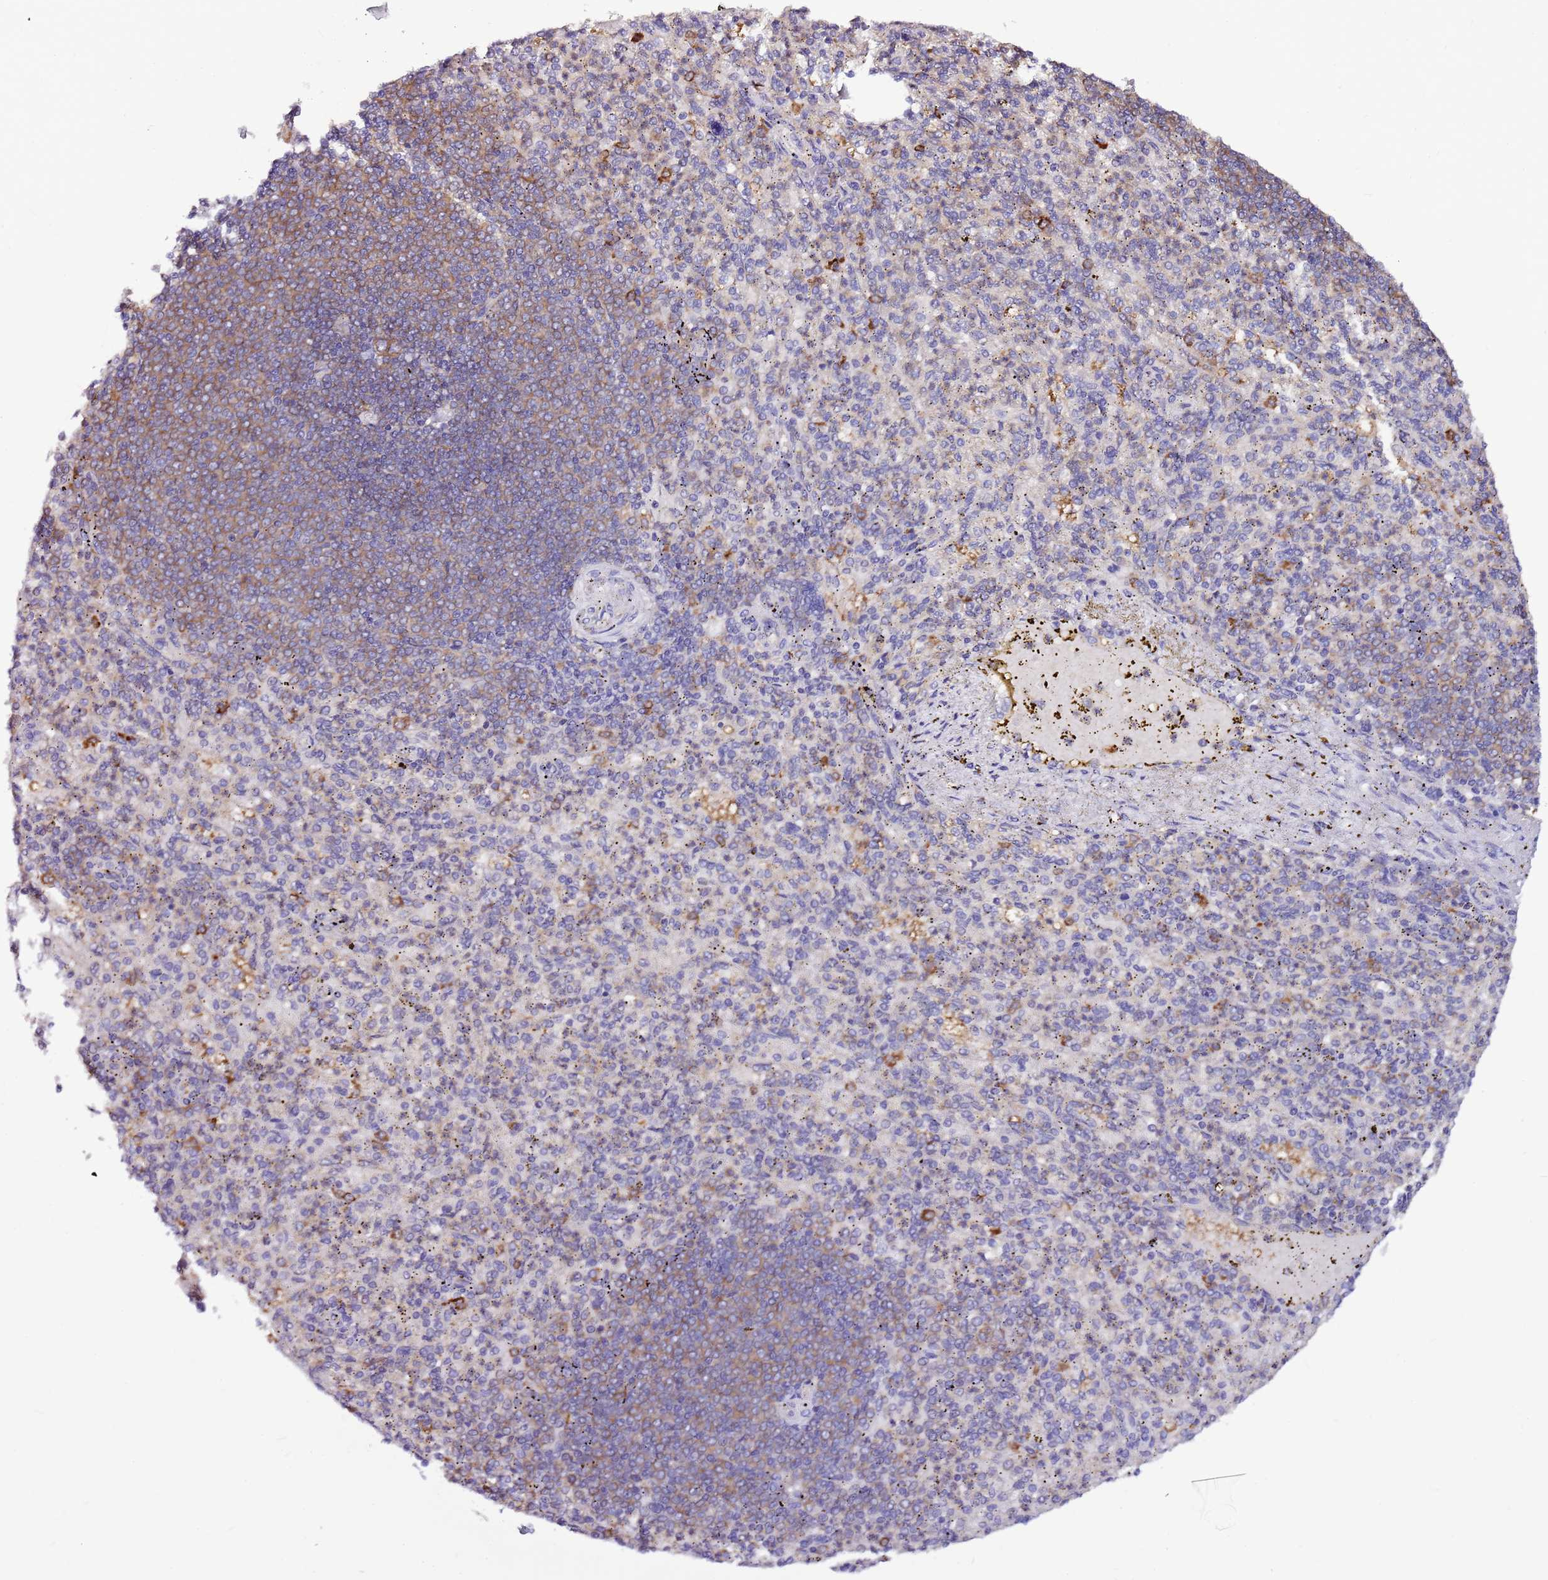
{"staining": {"intensity": "strong", "quantity": "<25%", "location": "cytoplasmic/membranous"}, "tissue": "spleen", "cell_type": "Cells in red pulp", "image_type": "normal", "snomed": [{"axis": "morphology", "description": "Normal tissue, NOS"}, {"axis": "topography", "description": "Spleen"}], "caption": "Immunohistochemistry (DAB) staining of normal human spleen exhibits strong cytoplasmic/membranous protein positivity in approximately <25% of cells in red pulp.", "gene": "ATXN2L", "patient": {"sex": "female", "age": 74}}